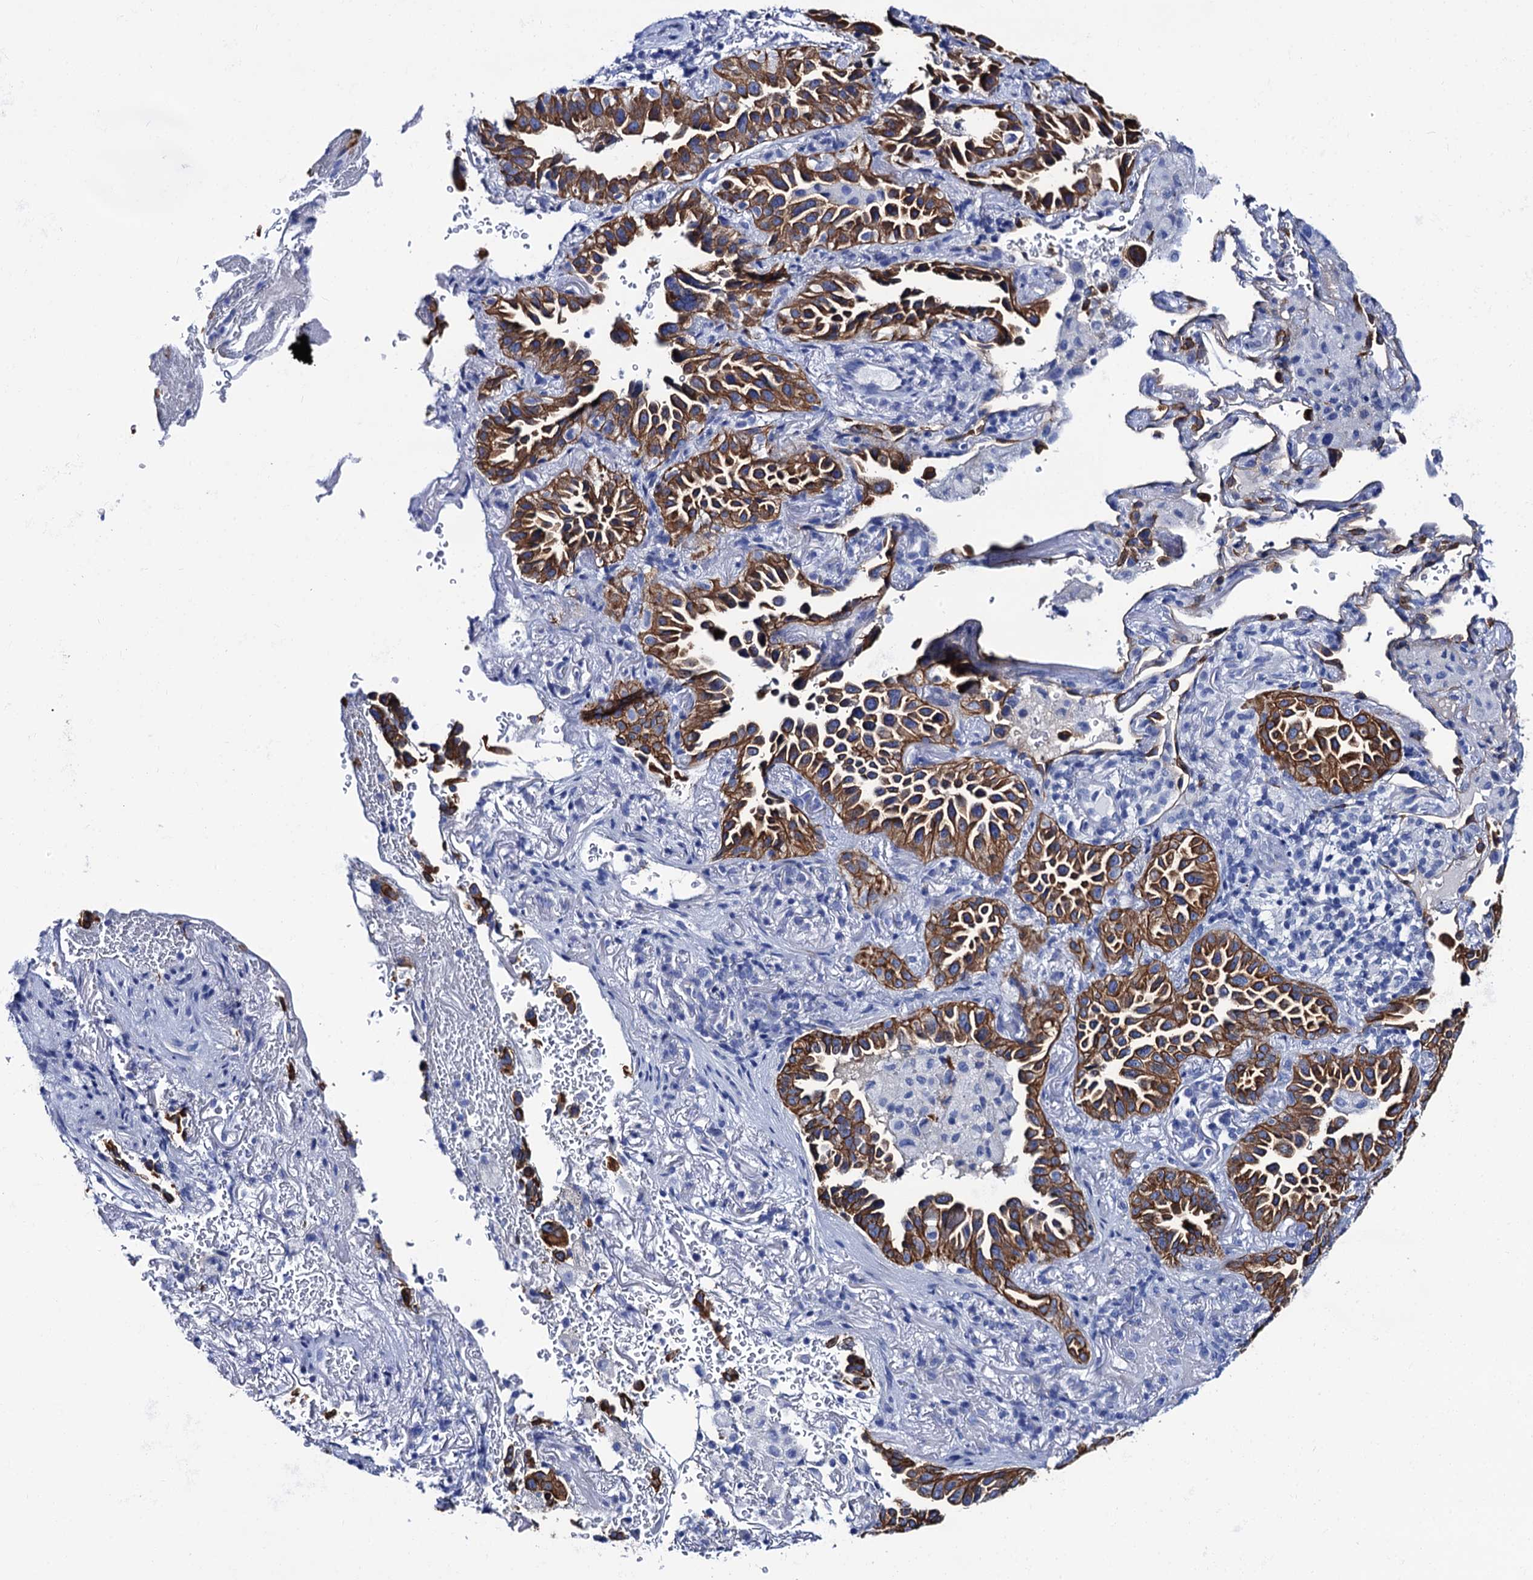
{"staining": {"intensity": "strong", "quantity": ">75%", "location": "cytoplasmic/membranous"}, "tissue": "lung cancer", "cell_type": "Tumor cells", "image_type": "cancer", "snomed": [{"axis": "morphology", "description": "Adenocarcinoma, NOS"}, {"axis": "topography", "description": "Lung"}], "caption": "Protein staining of lung adenocarcinoma tissue reveals strong cytoplasmic/membranous positivity in about >75% of tumor cells. Nuclei are stained in blue.", "gene": "RAB3IP", "patient": {"sex": "female", "age": 69}}